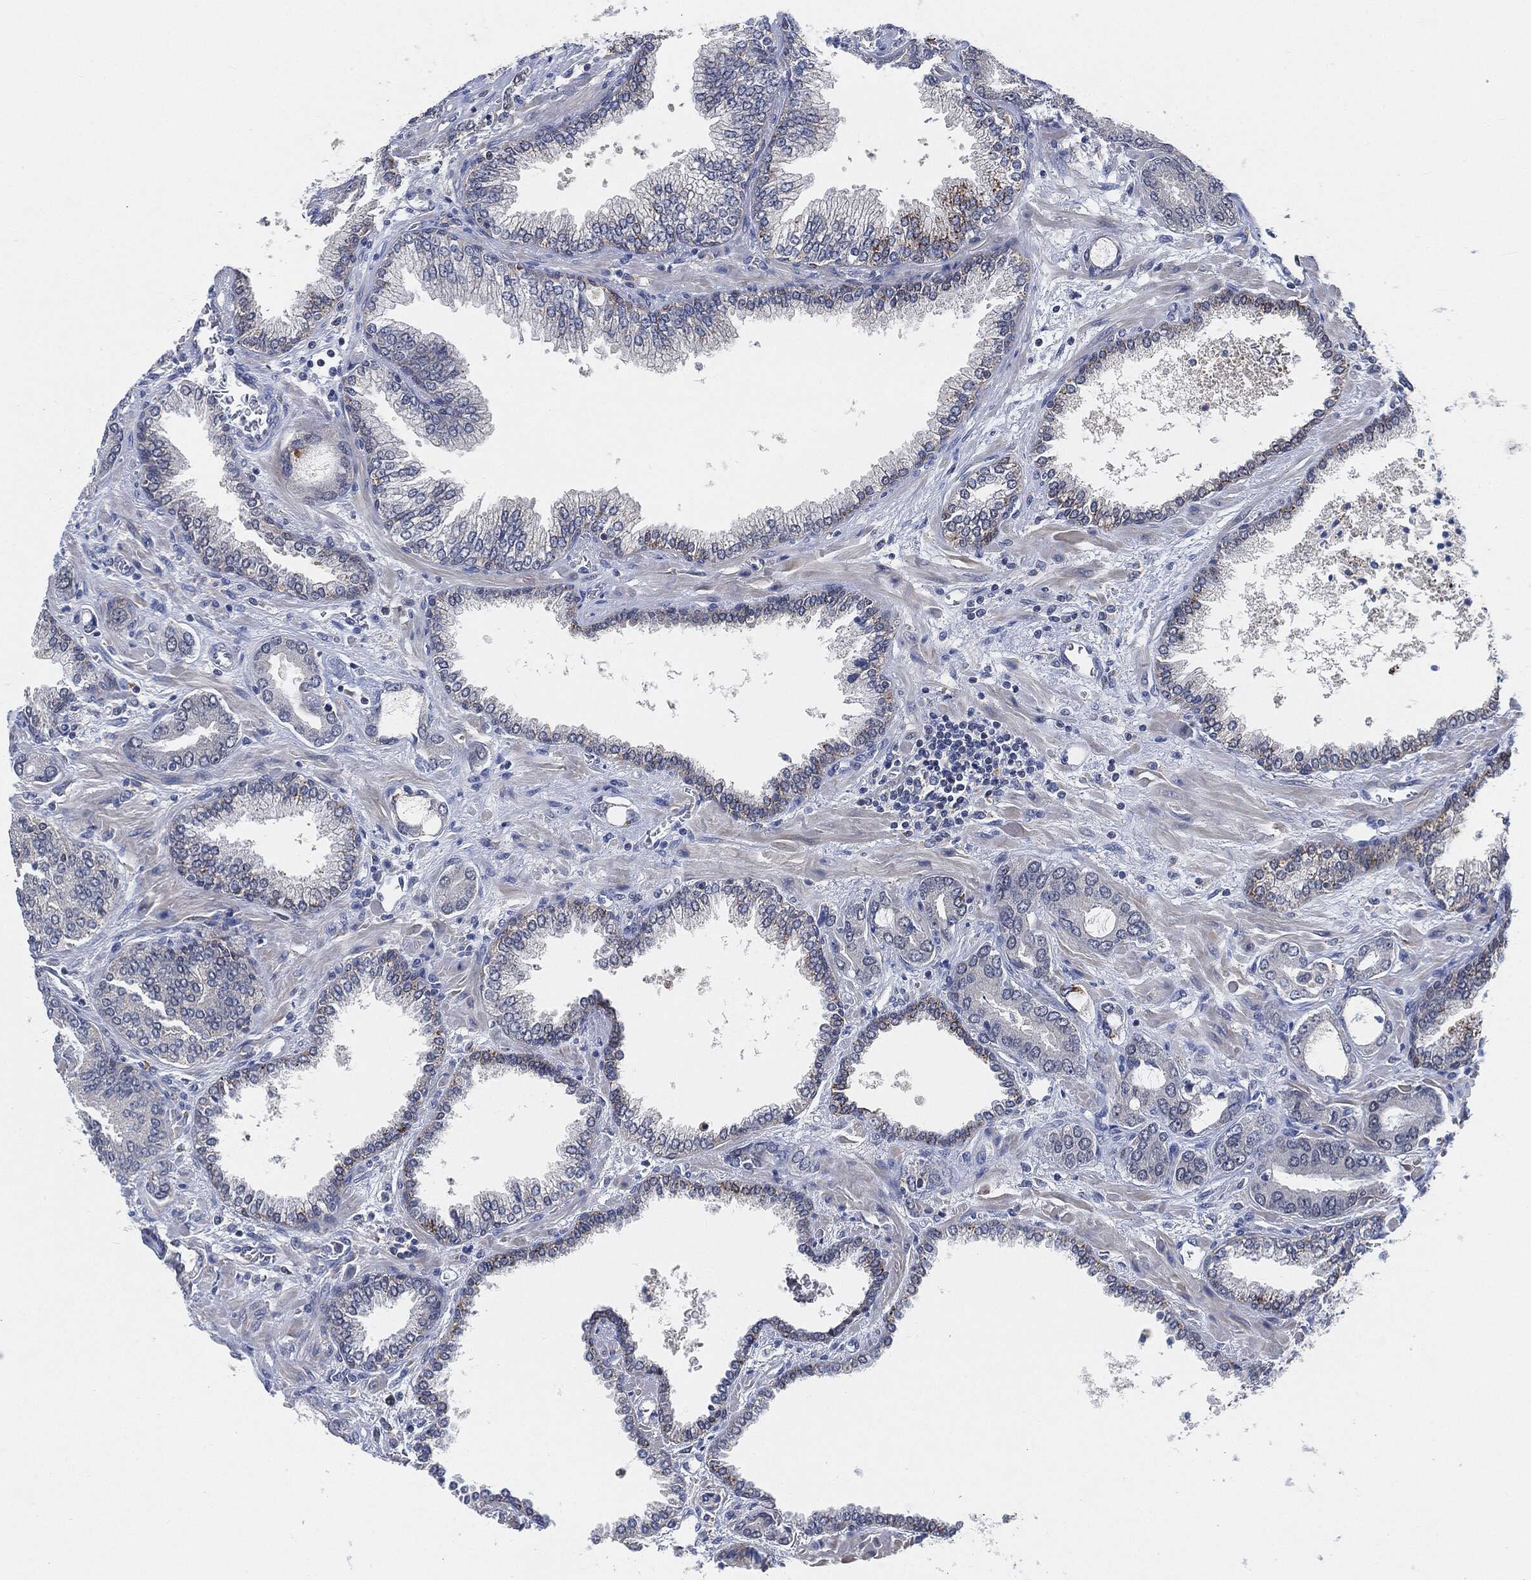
{"staining": {"intensity": "strong", "quantity": "<25%", "location": "cytoplasmic/membranous"}, "tissue": "prostate cancer", "cell_type": "Tumor cells", "image_type": "cancer", "snomed": [{"axis": "morphology", "description": "Adenocarcinoma, Low grade"}, {"axis": "topography", "description": "Prostate"}], "caption": "Immunohistochemistry micrograph of neoplastic tissue: prostate low-grade adenocarcinoma stained using immunohistochemistry (IHC) displays medium levels of strong protein expression localized specifically in the cytoplasmic/membranous of tumor cells, appearing as a cytoplasmic/membranous brown color.", "gene": "VSIG4", "patient": {"sex": "male", "age": 68}}